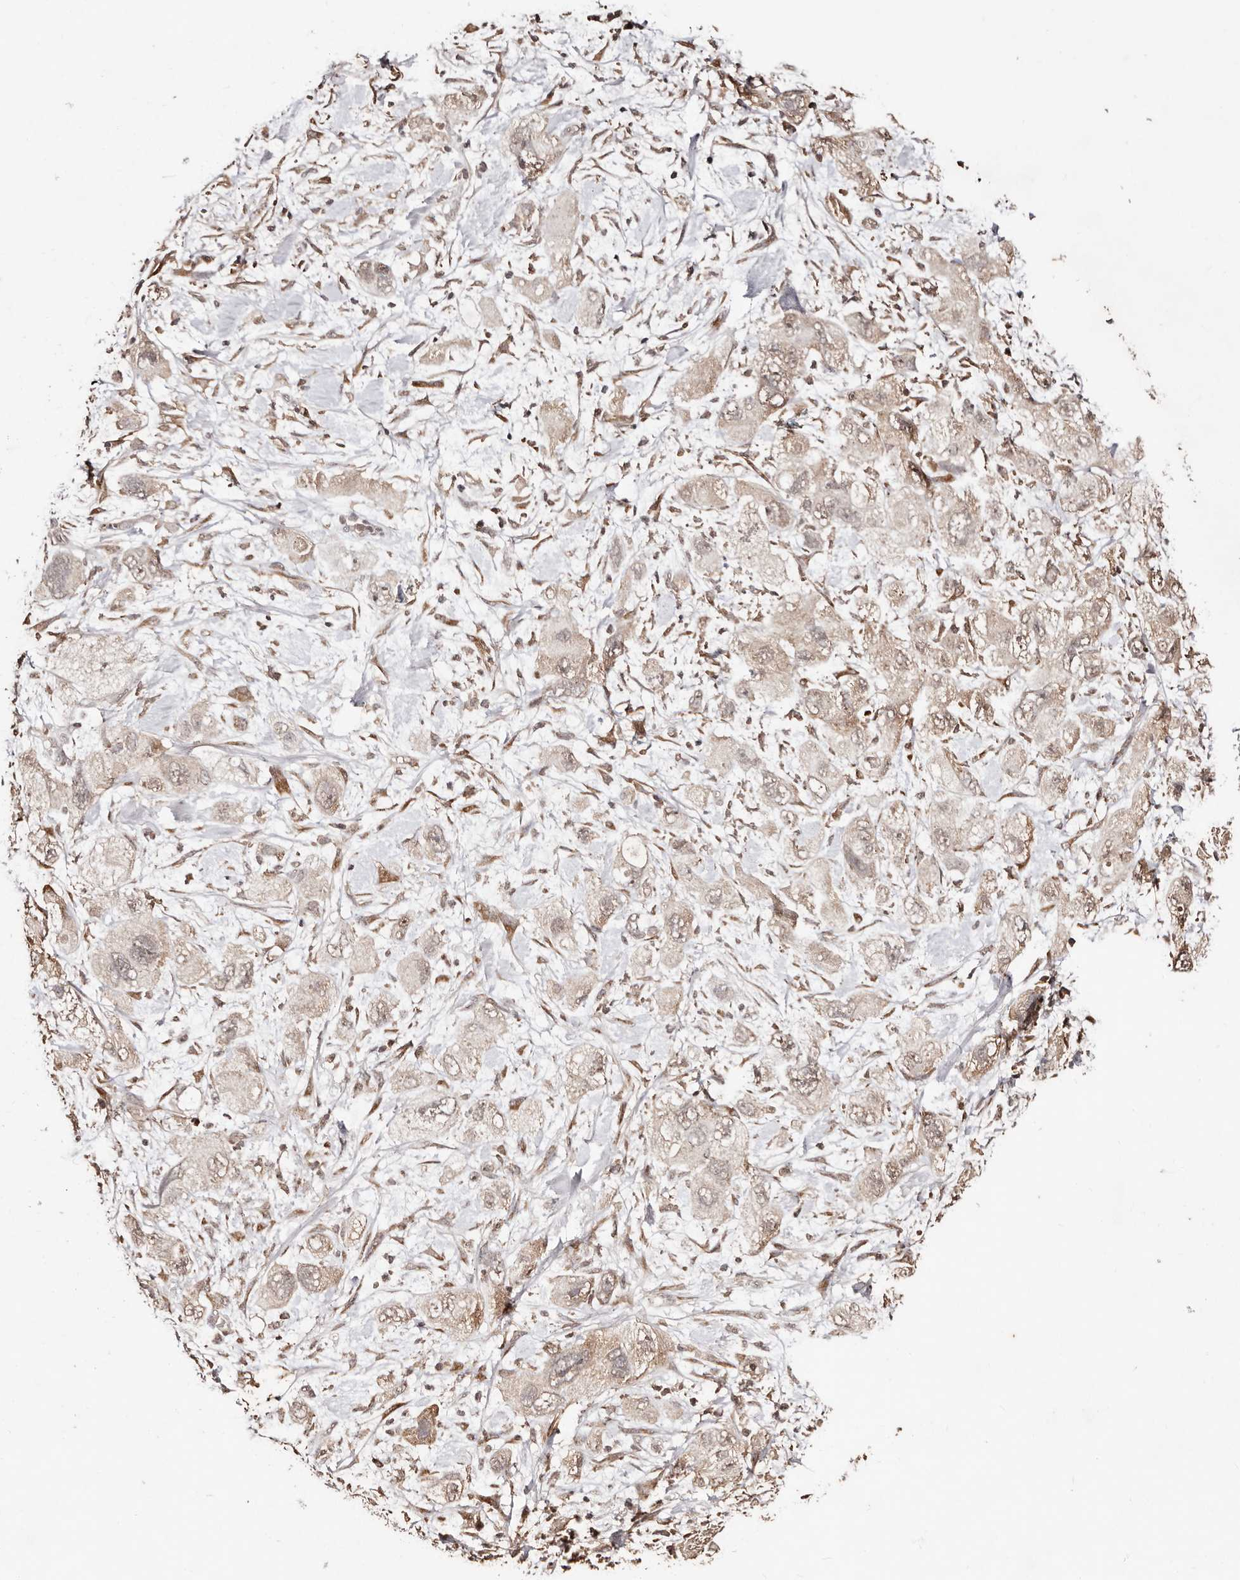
{"staining": {"intensity": "weak", "quantity": ">75%", "location": "cytoplasmic/membranous,nuclear"}, "tissue": "pancreatic cancer", "cell_type": "Tumor cells", "image_type": "cancer", "snomed": [{"axis": "morphology", "description": "Adenocarcinoma, NOS"}, {"axis": "topography", "description": "Pancreas"}], "caption": "There is low levels of weak cytoplasmic/membranous and nuclear positivity in tumor cells of pancreatic cancer (adenocarcinoma), as demonstrated by immunohistochemical staining (brown color).", "gene": "BICRAL", "patient": {"sex": "female", "age": 73}}